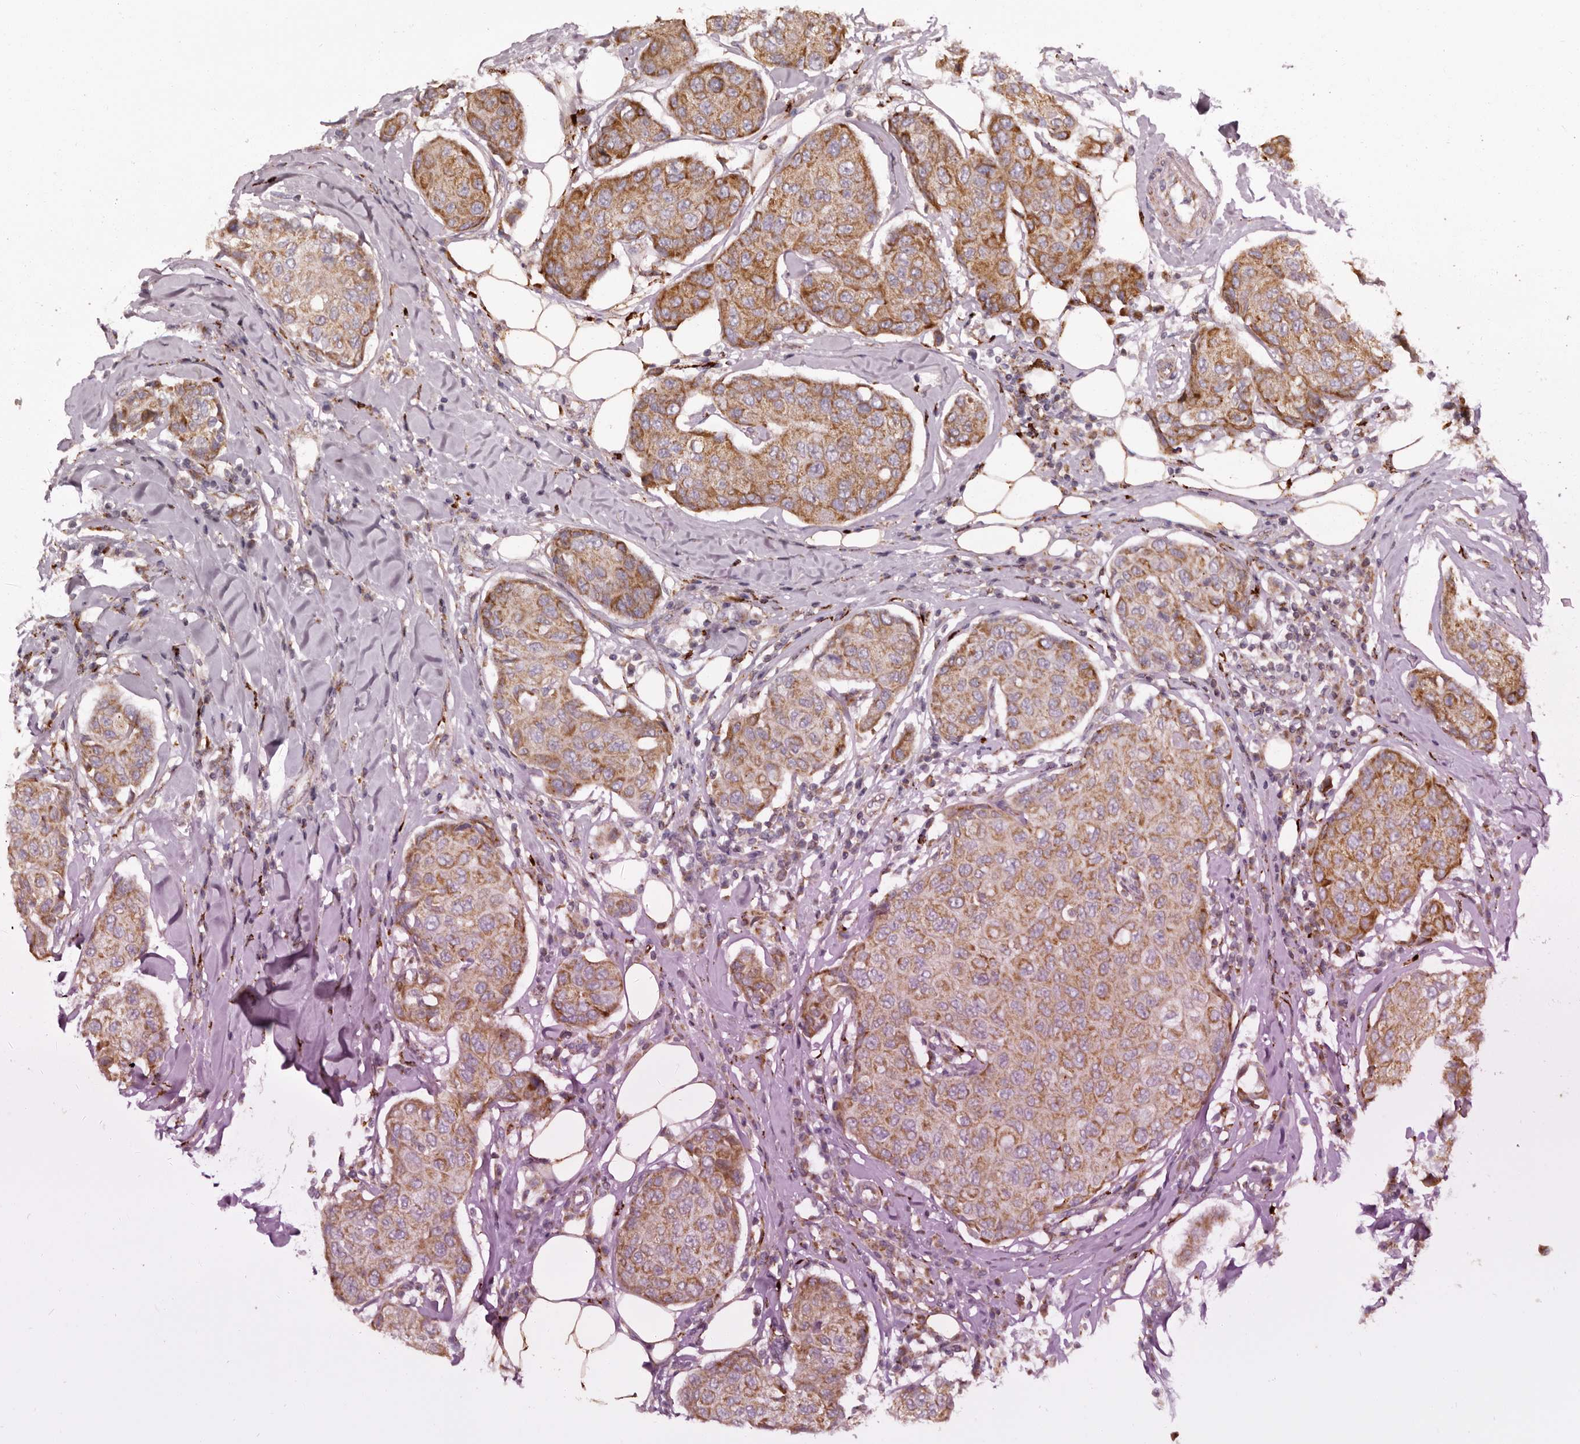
{"staining": {"intensity": "moderate", "quantity": ">75%", "location": "cytoplasmic/membranous"}, "tissue": "breast cancer", "cell_type": "Tumor cells", "image_type": "cancer", "snomed": [{"axis": "morphology", "description": "Duct carcinoma"}, {"axis": "topography", "description": "Breast"}], "caption": "This is an image of immunohistochemistry staining of breast cancer, which shows moderate expression in the cytoplasmic/membranous of tumor cells.", "gene": "MECR", "patient": {"sex": "female", "age": 80}}